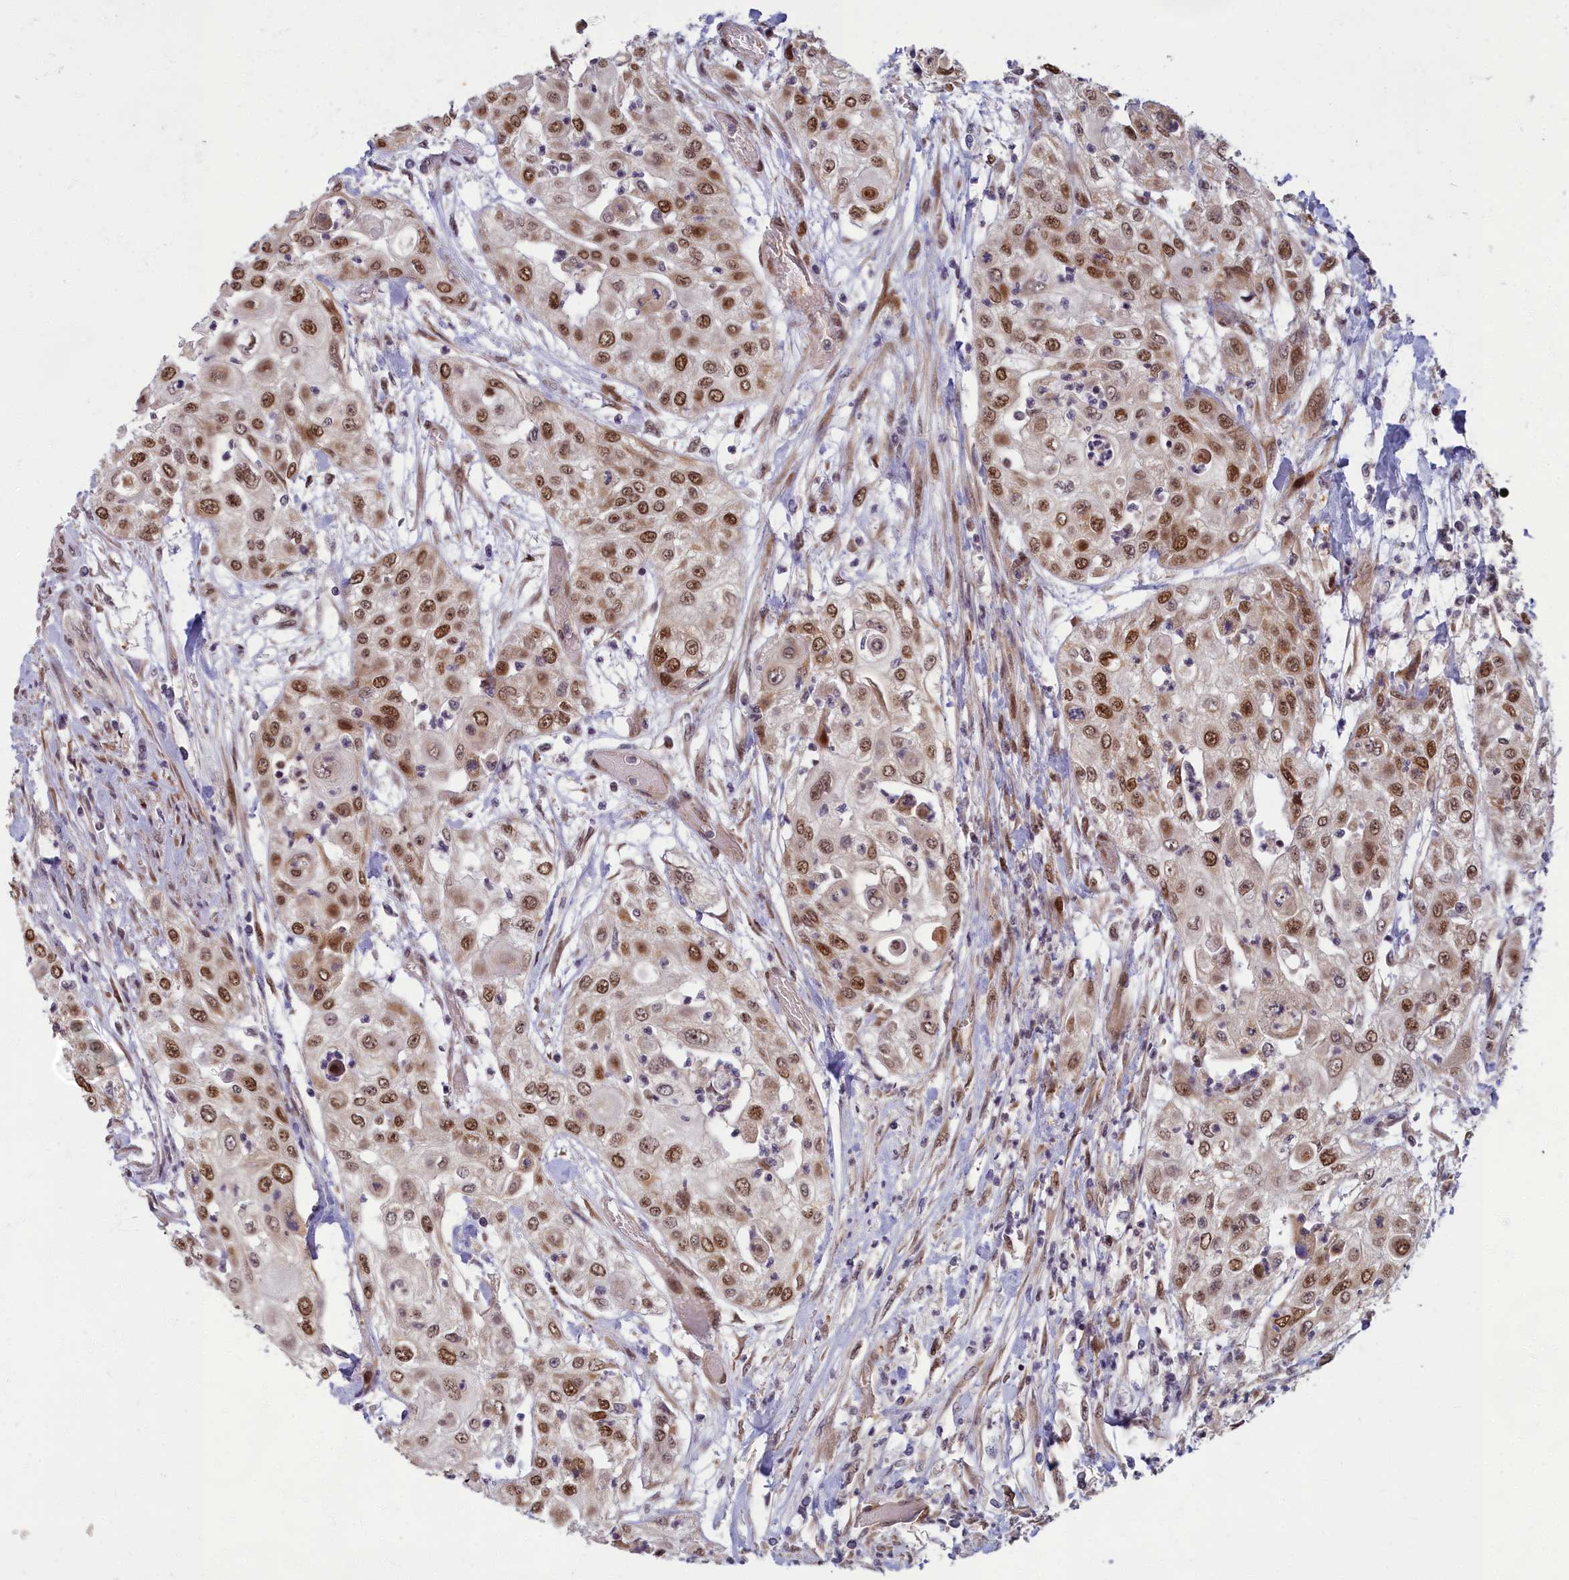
{"staining": {"intensity": "moderate", "quantity": ">75%", "location": "nuclear"}, "tissue": "urothelial cancer", "cell_type": "Tumor cells", "image_type": "cancer", "snomed": [{"axis": "morphology", "description": "Urothelial carcinoma, High grade"}, {"axis": "topography", "description": "Urinary bladder"}], "caption": "Immunohistochemistry (IHC) of urothelial cancer demonstrates medium levels of moderate nuclear expression in about >75% of tumor cells. Using DAB (3,3'-diaminobenzidine) (brown) and hematoxylin (blue) stains, captured at high magnification using brightfield microscopy.", "gene": "EARS2", "patient": {"sex": "female", "age": 79}}